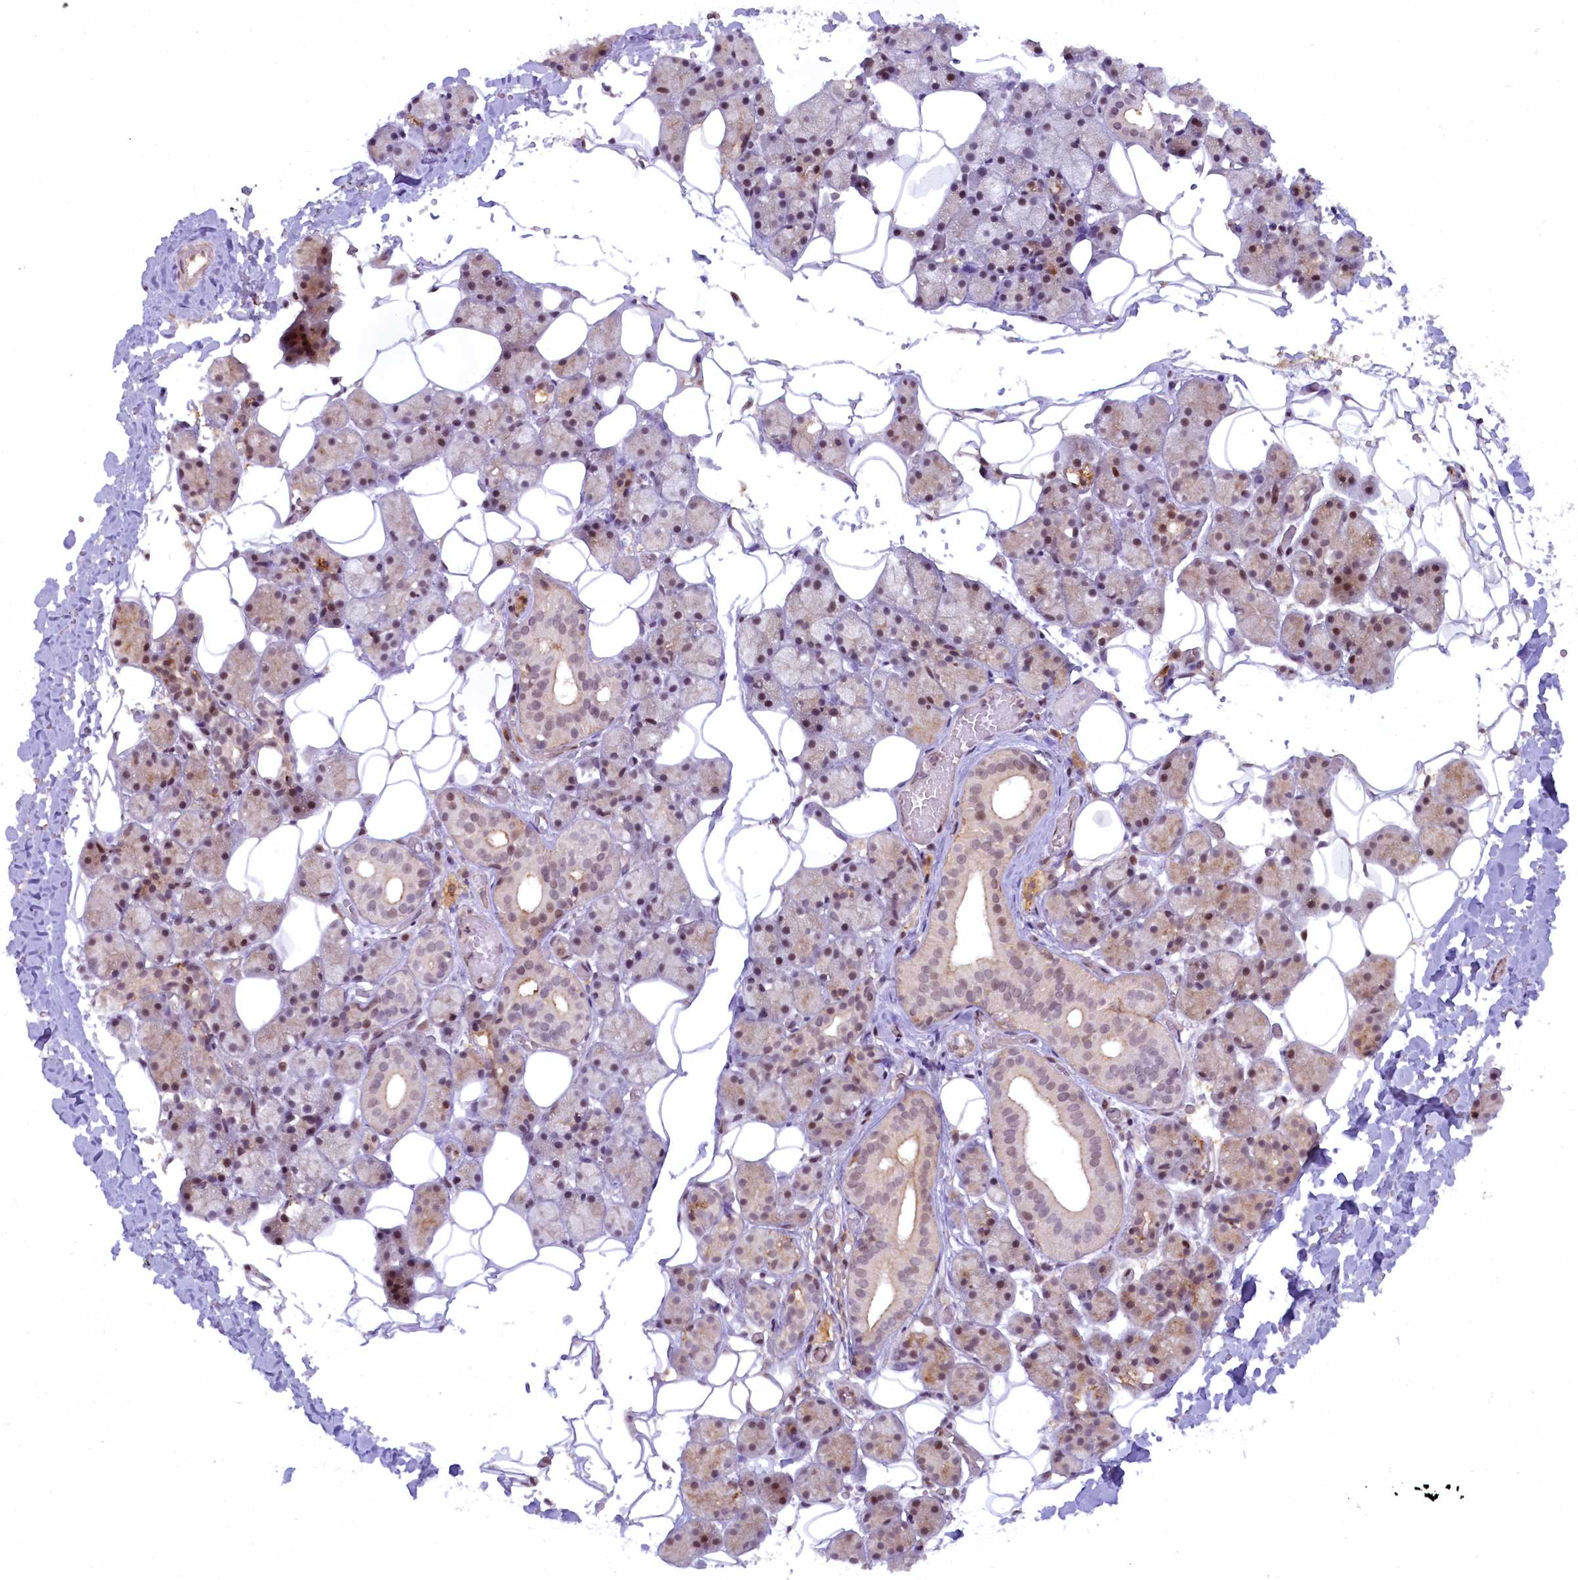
{"staining": {"intensity": "moderate", "quantity": "25%-75%", "location": "cytoplasmic/membranous,nuclear"}, "tissue": "salivary gland", "cell_type": "Glandular cells", "image_type": "normal", "snomed": [{"axis": "morphology", "description": "Normal tissue, NOS"}, {"axis": "topography", "description": "Salivary gland"}], "caption": "Moderate cytoplasmic/membranous,nuclear protein expression is identified in approximately 25%-75% of glandular cells in salivary gland.", "gene": "FCHO1", "patient": {"sex": "female", "age": 33}}